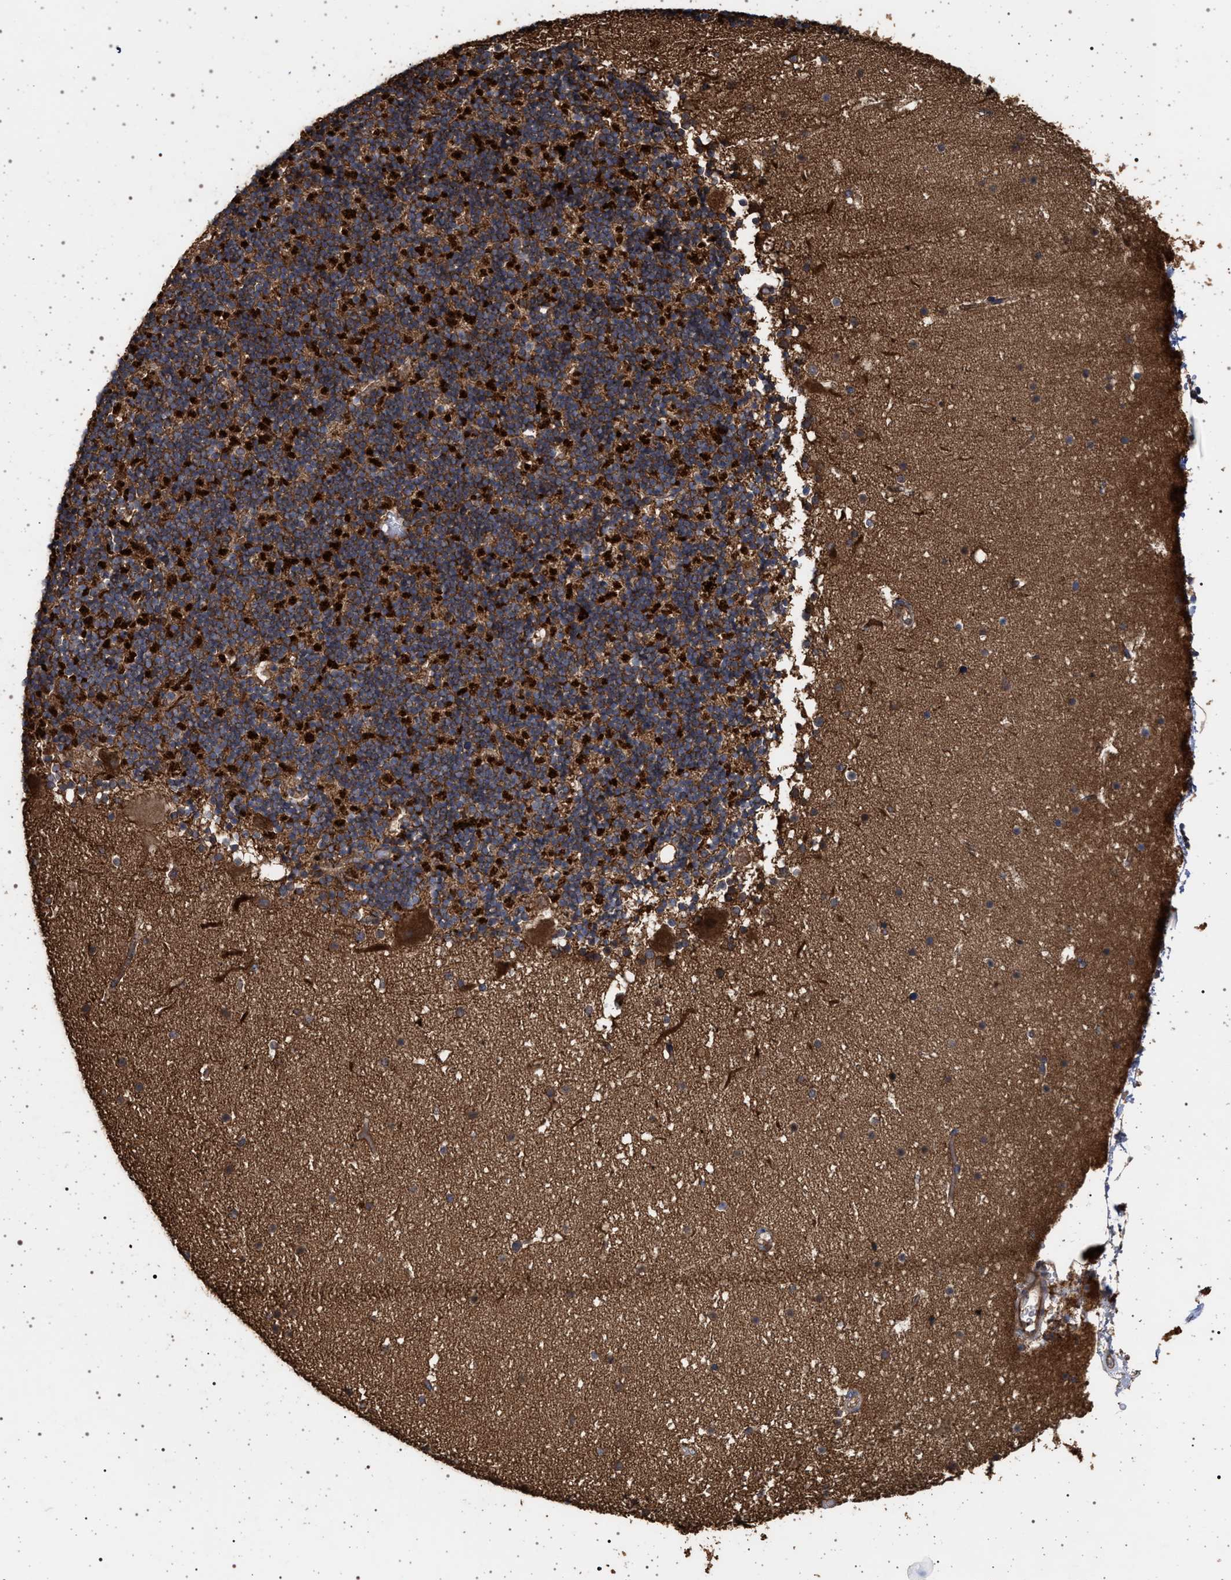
{"staining": {"intensity": "moderate", "quantity": ">75%", "location": "cytoplasmic/membranous"}, "tissue": "cerebellum", "cell_type": "Cells in granular layer", "image_type": "normal", "snomed": [{"axis": "morphology", "description": "Normal tissue, NOS"}, {"axis": "topography", "description": "Cerebellum"}], "caption": "Human cerebellum stained with a brown dye demonstrates moderate cytoplasmic/membranous positive positivity in about >75% of cells in granular layer.", "gene": "IFT20", "patient": {"sex": "male", "age": 57}}